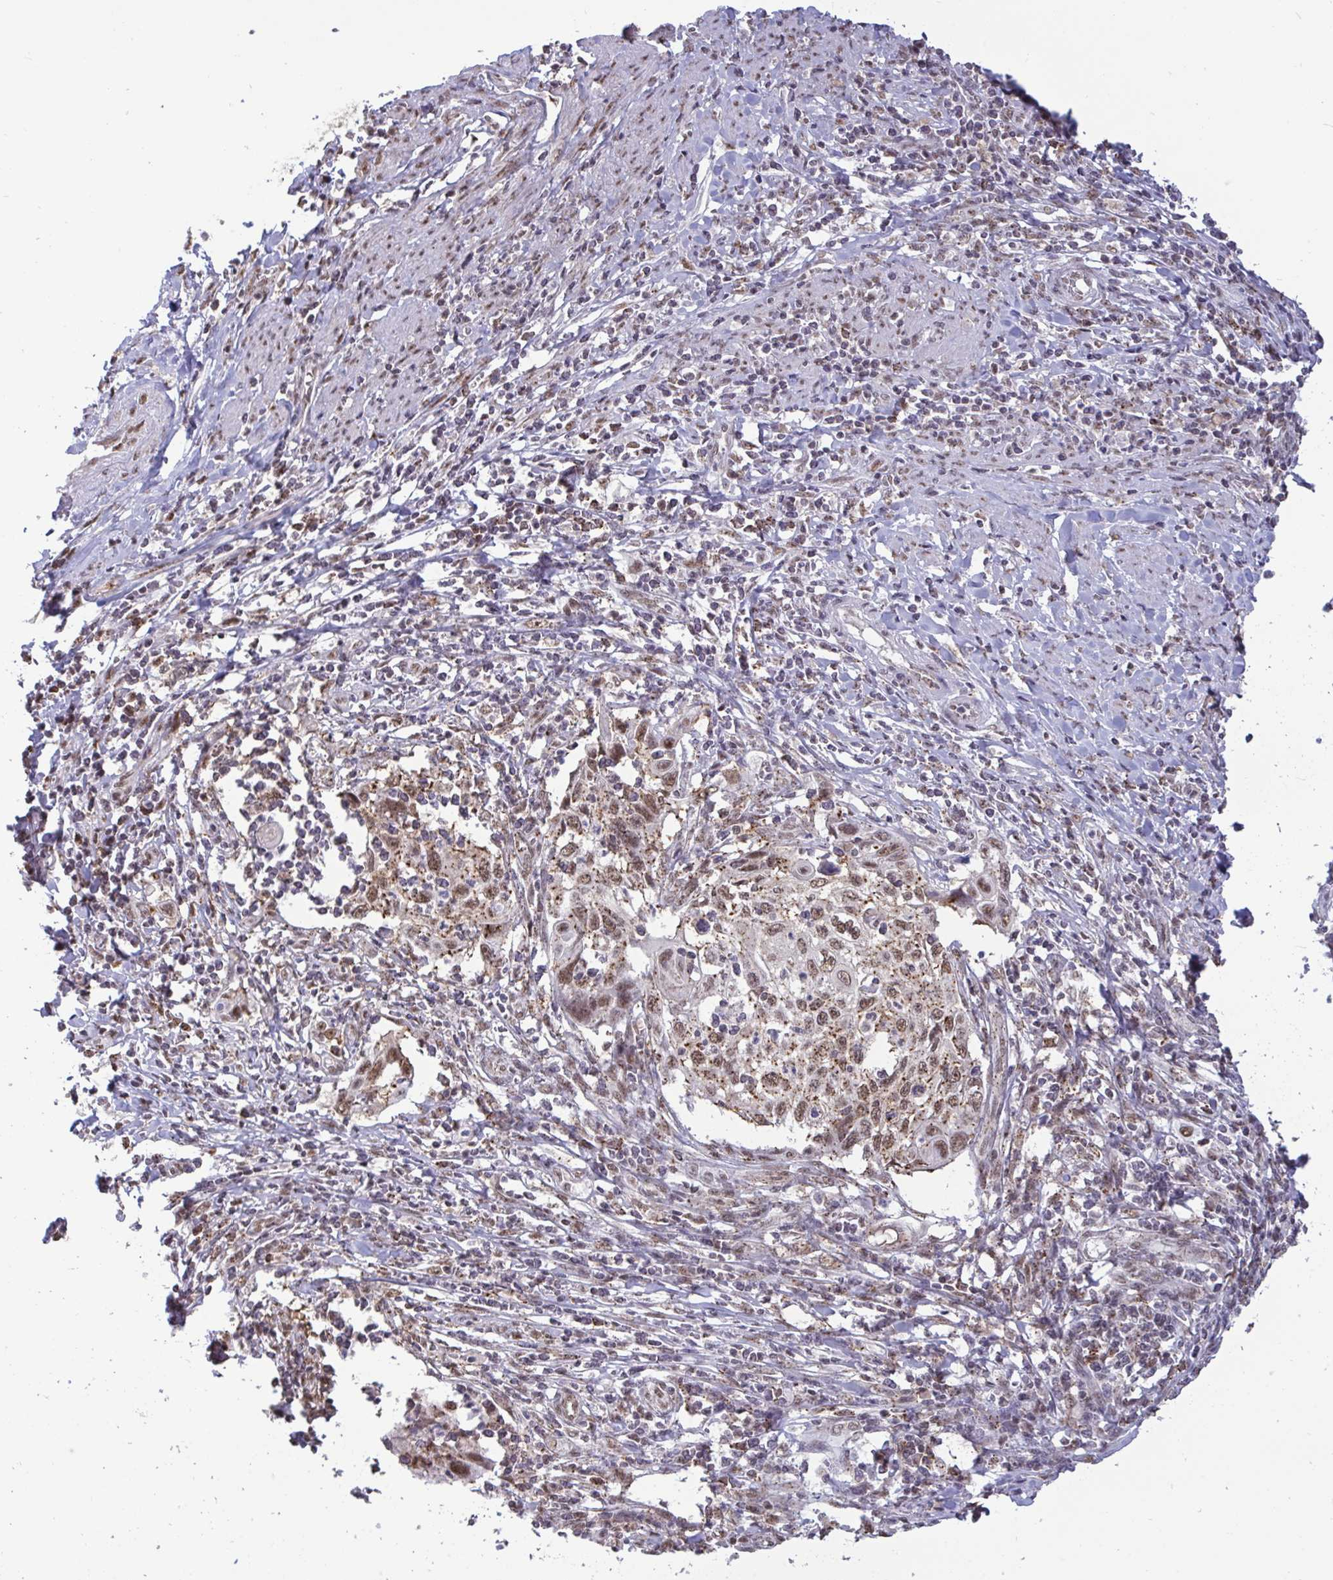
{"staining": {"intensity": "weak", "quantity": "25%-75%", "location": "cytoplasmic/membranous,nuclear"}, "tissue": "cervical cancer", "cell_type": "Tumor cells", "image_type": "cancer", "snomed": [{"axis": "morphology", "description": "Squamous cell carcinoma, NOS"}, {"axis": "topography", "description": "Cervix"}], "caption": "Tumor cells show low levels of weak cytoplasmic/membranous and nuclear staining in about 25%-75% of cells in squamous cell carcinoma (cervical).", "gene": "PUF60", "patient": {"sex": "female", "age": 70}}